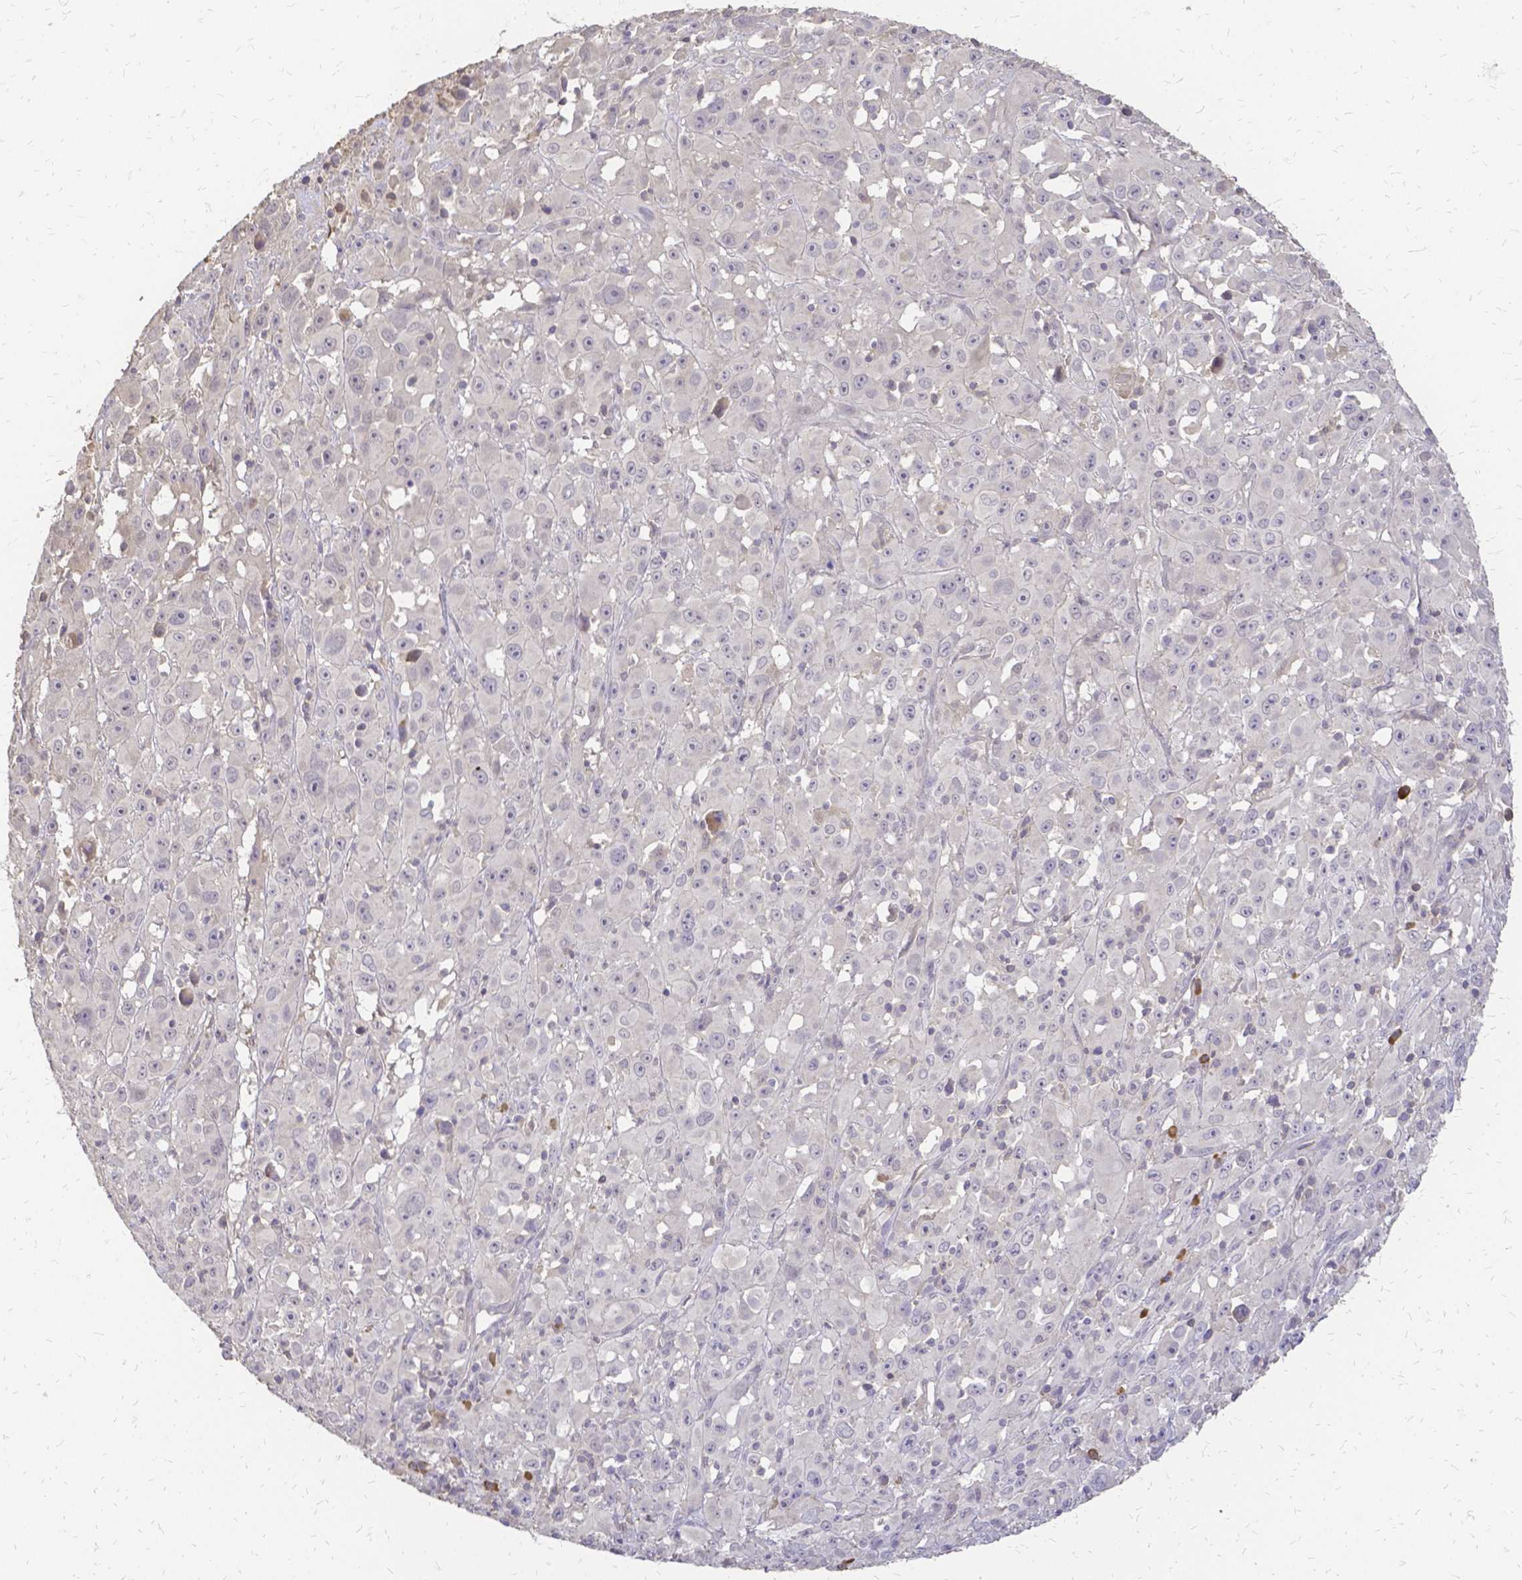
{"staining": {"intensity": "negative", "quantity": "none", "location": "none"}, "tissue": "melanoma", "cell_type": "Tumor cells", "image_type": "cancer", "snomed": [{"axis": "morphology", "description": "Malignant melanoma, Metastatic site"}, {"axis": "topography", "description": "Soft tissue"}], "caption": "A histopathology image of human malignant melanoma (metastatic site) is negative for staining in tumor cells.", "gene": "CIB1", "patient": {"sex": "male", "age": 50}}